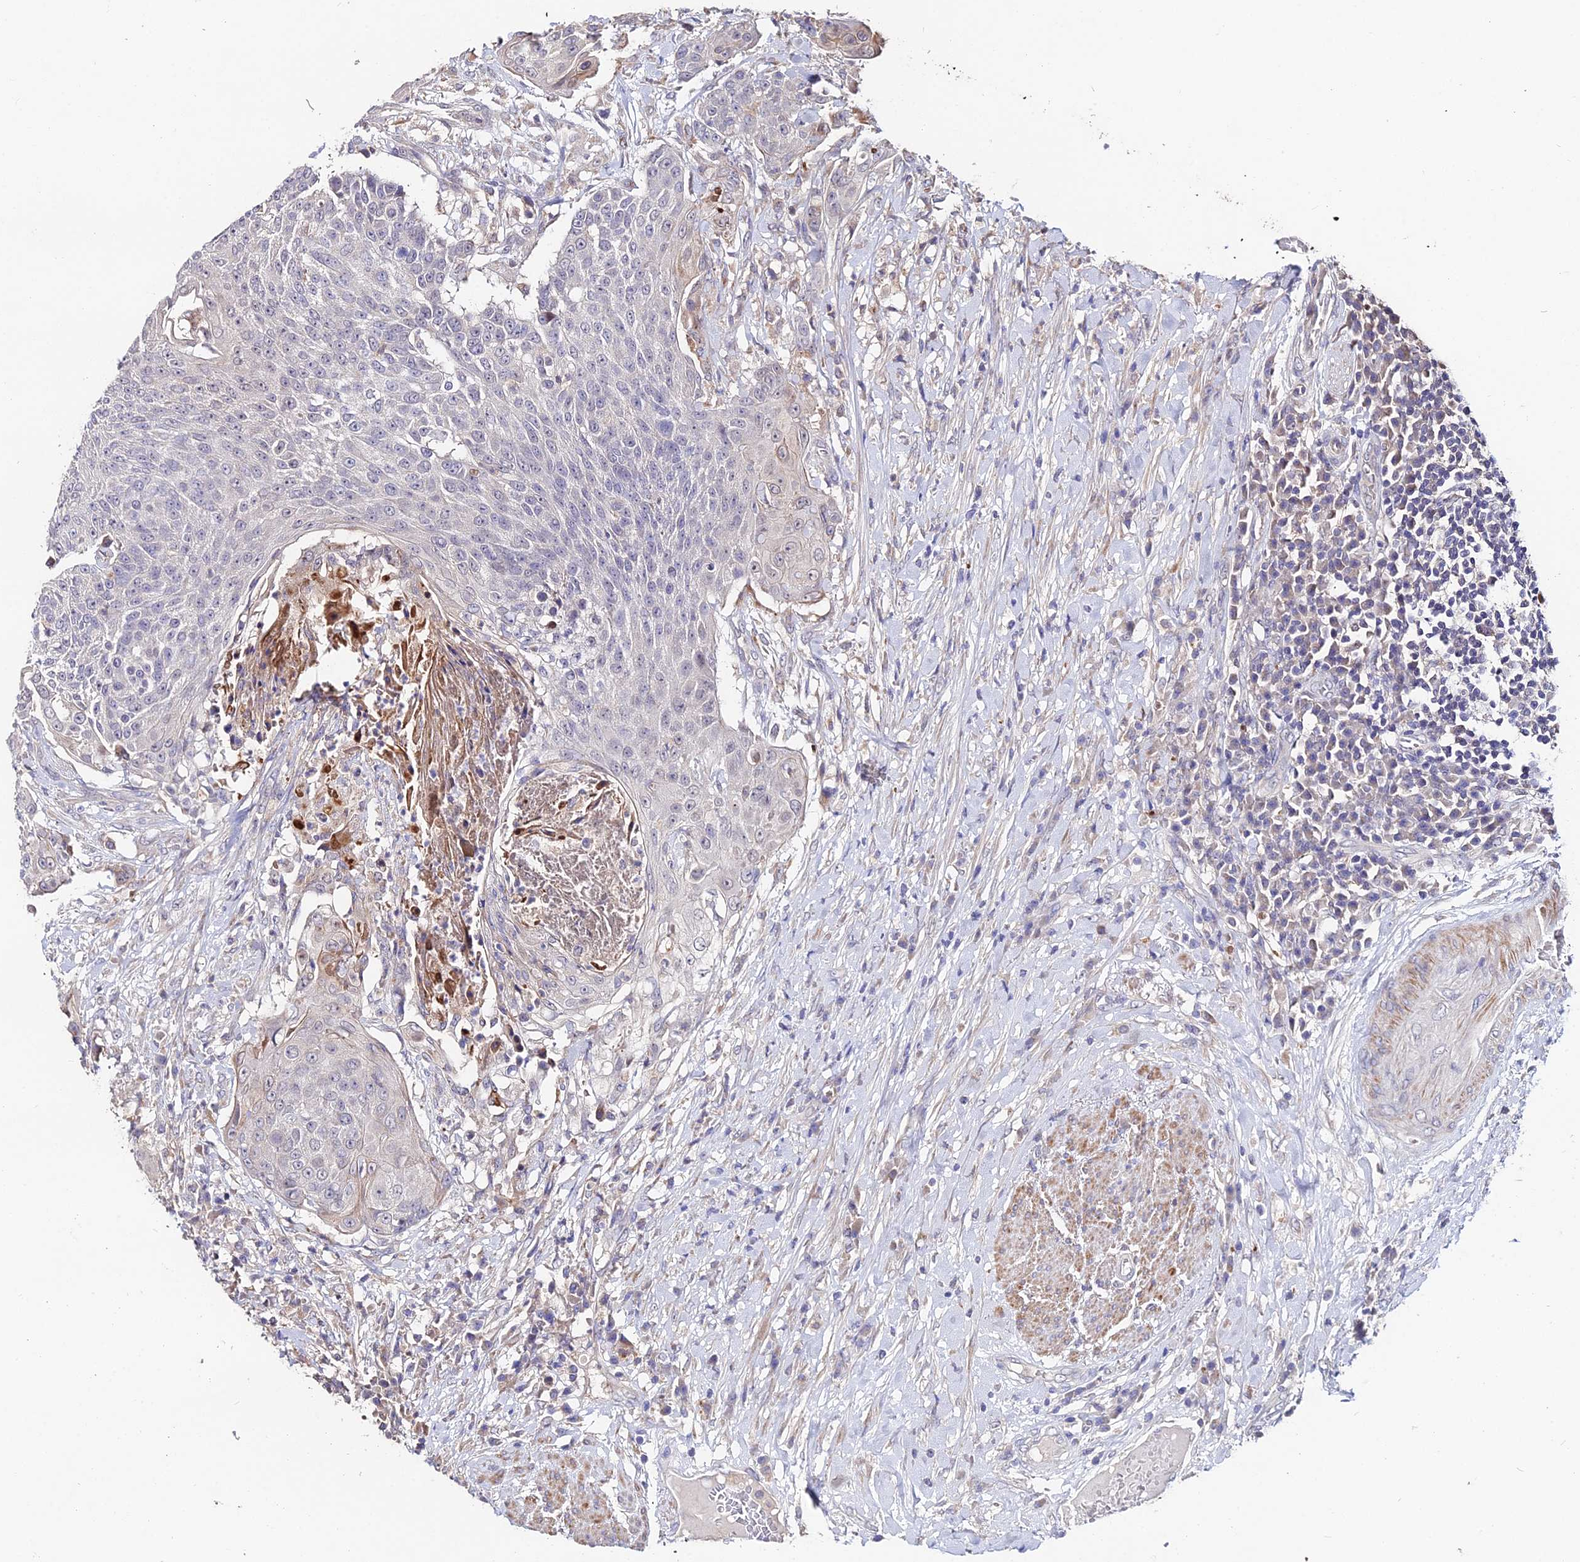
{"staining": {"intensity": "negative", "quantity": "none", "location": "none"}, "tissue": "urothelial cancer", "cell_type": "Tumor cells", "image_type": "cancer", "snomed": [{"axis": "morphology", "description": "Urothelial carcinoma, High grade"}, {"axis": "topography", "description": "Urinary bladder"}], "caption": "Immunohistochemistry (IHC) micrograph of human urothelial cancer stained for a protein (brown), which displays no staining in tumor cells. (Stains: DAB (3,3'-diaminobenzidine) IHC with hematoxylin counter stain, Microscopy: brightfield microscopy at high magnification).", "gene": "ACTR5", "patient": {"sex": "female", "age": 63}}